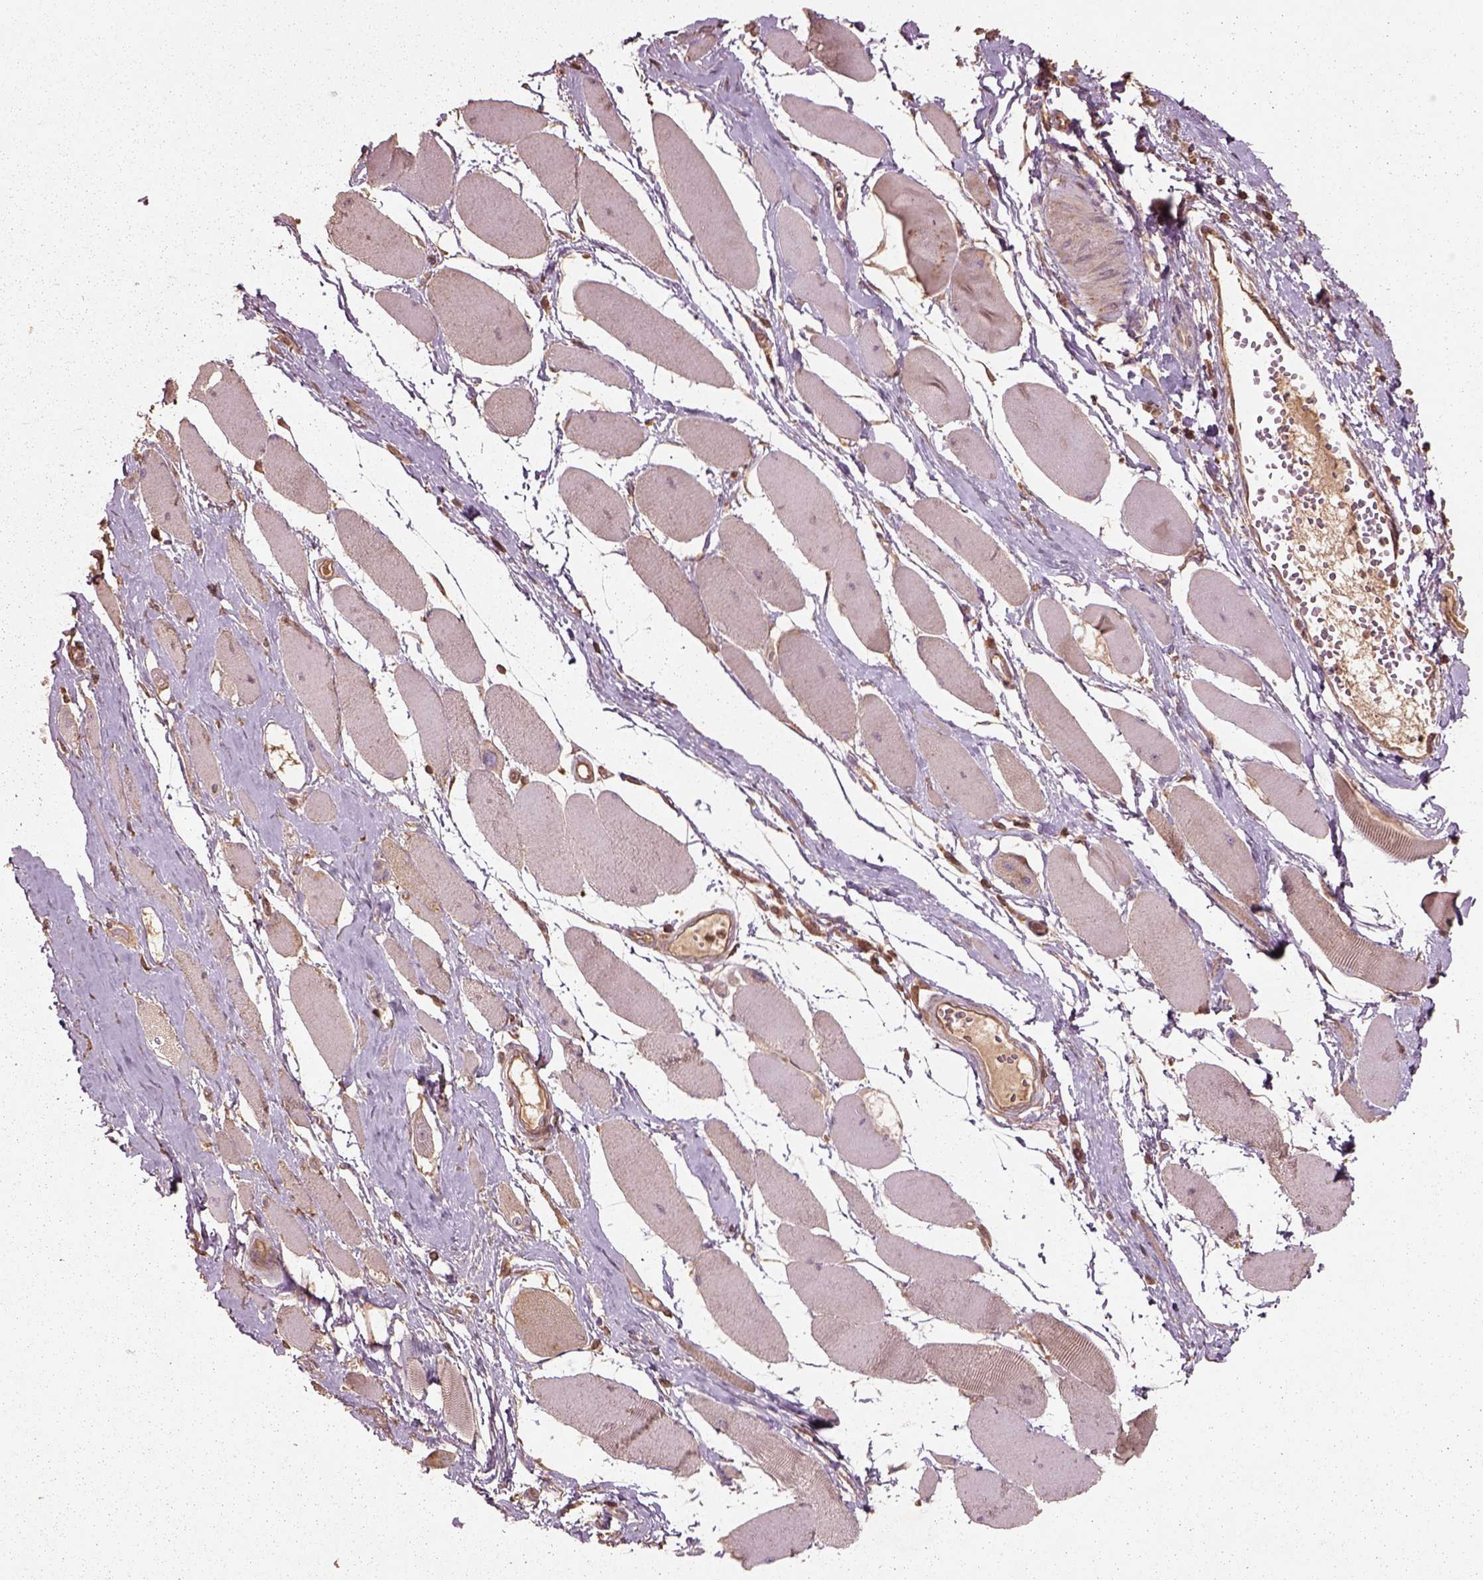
{"staining": {"intensity": "weak", "quantity": "25%-75%", "location": "cytoplasmic/membranous"}, "tissue": "skeletal muscle", "cell_type": "Myocytes", "image_type": "normal", "snomed": [{"axis": "morphology", "description": "Normal tissue, NOS"}, {"axis": "topography", "description": "Skeletal muscle"}], "caption": "Myocytes demonstrate low levels of weak cytoplasmic/membranous expression in about 25%-75% of cells in unremarkable human skeletal muscle.", "gene": "TRADD", "patient": {"sex": "female", "age": 75}}